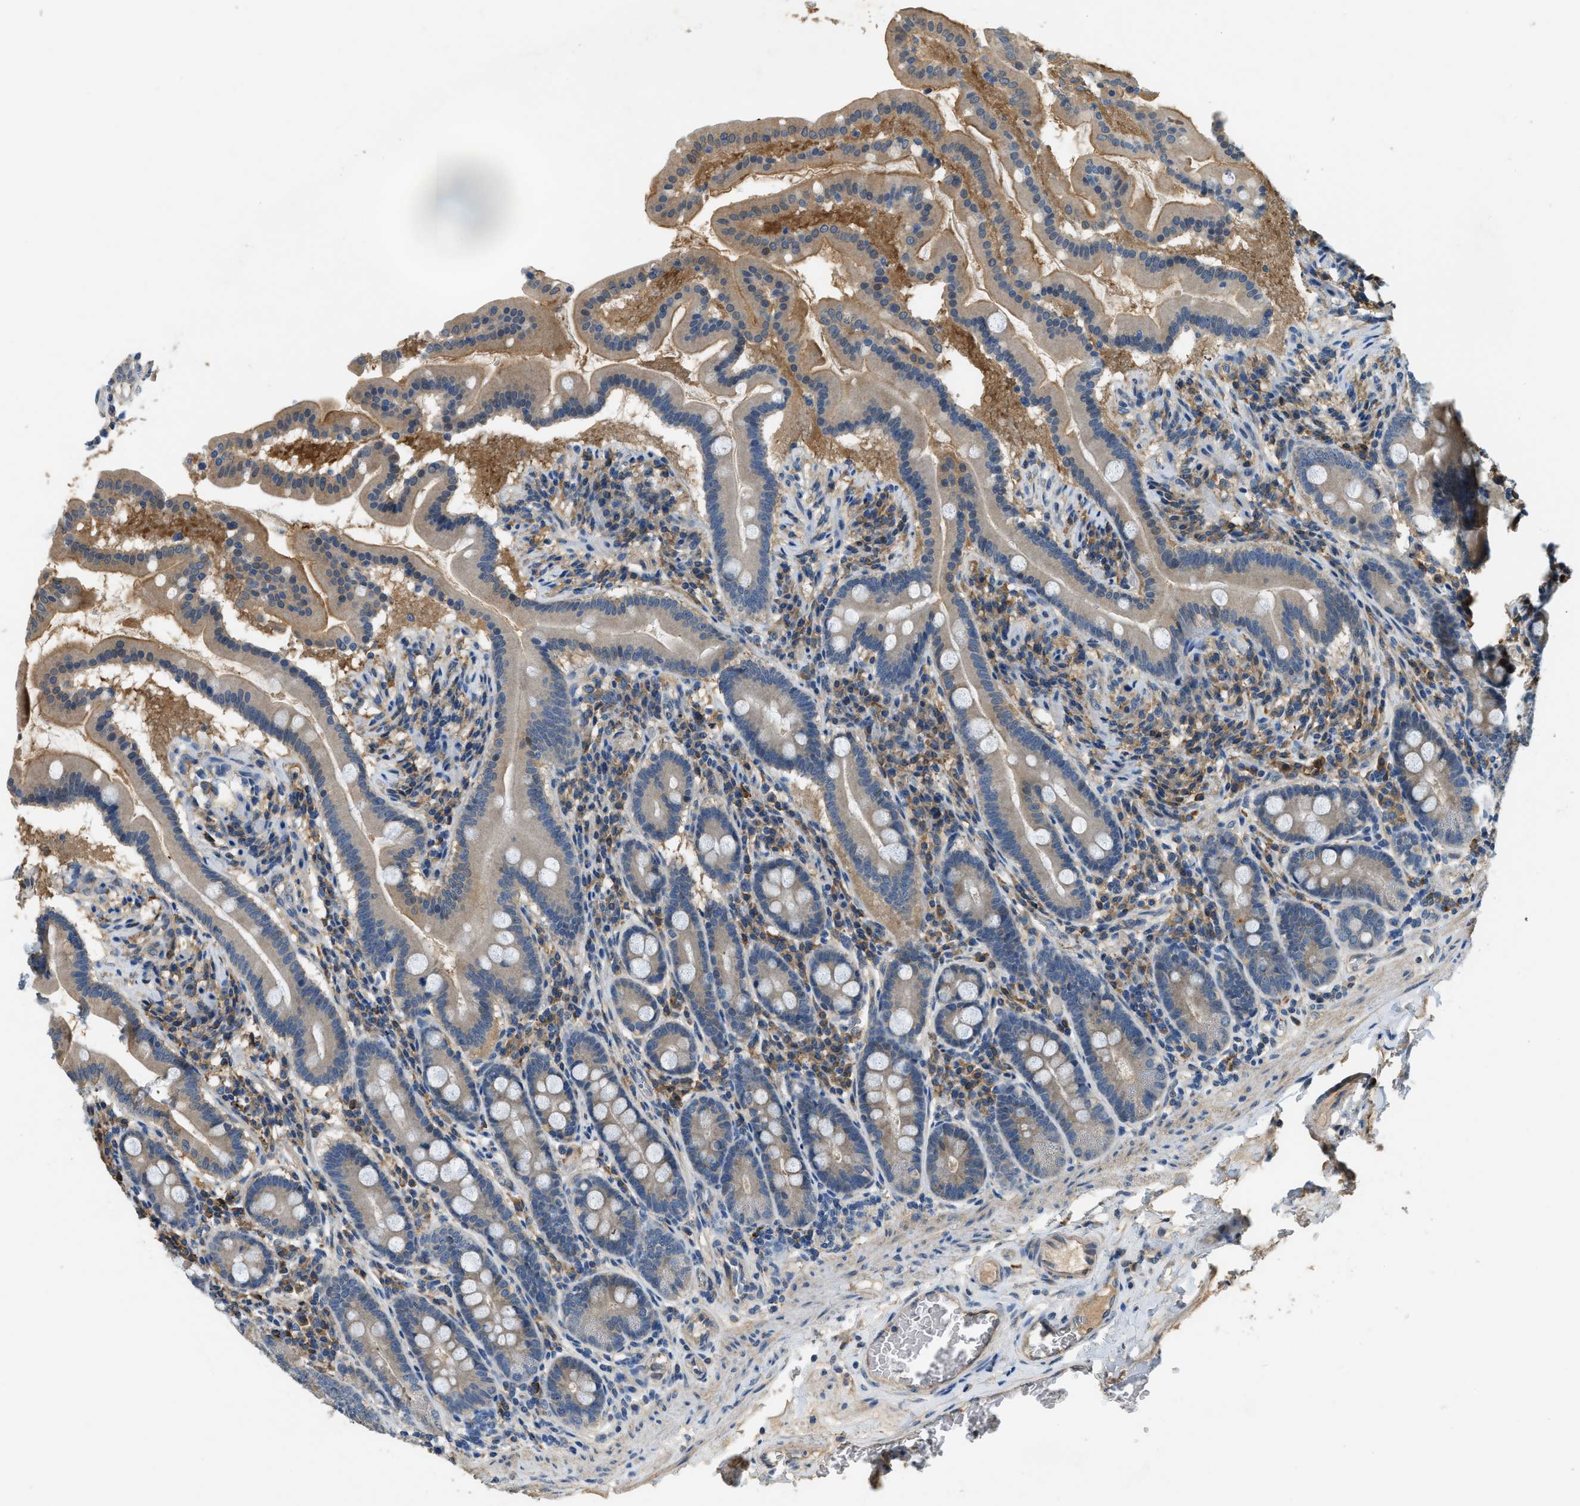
{"staining": {"intensity": "moderate", "quantity": ">75%", "location": "cytoplasmic/membranous"}, "tissue": "duodenum", "cell_type": "Glandular cells", "image_type": "normal", "snomed": [{"axis": "morphology", "description": "Normal tissue, NOS"}, {"axis": "topography", "description": "Duodenum"}], "caption": "Immunohistochemistry (IHC) (DAB (3,3'-diaminobenzidine)) staining of normal duodenum reveals moderate cytoplasmic/membranous protein positivity in approximately >75% of glandular cells.", "gene": "CFLAR", "patient": {"sex": "male", "age": 50}}